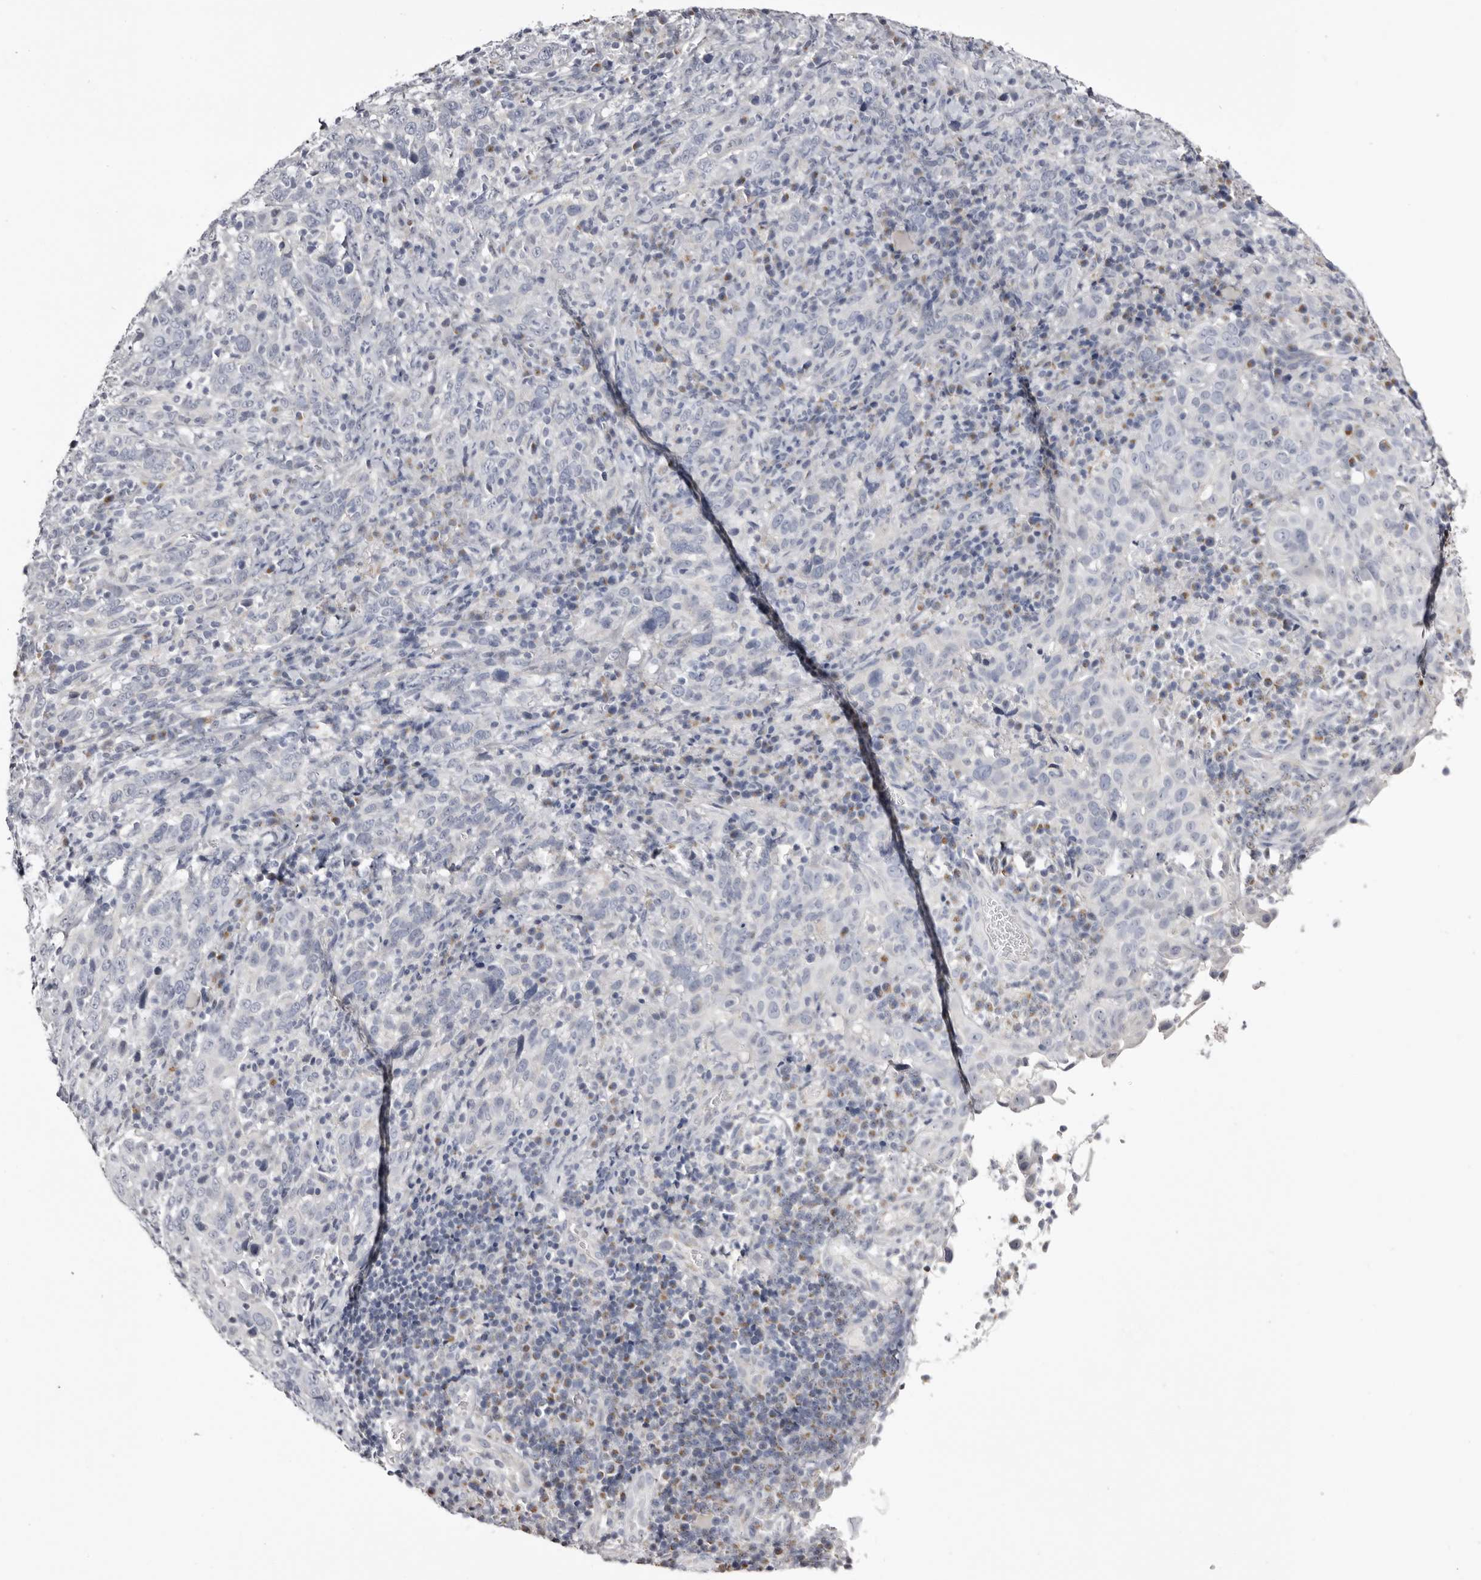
{"staining": {"intensity": "negative", "quantity": "none", "location": "none"}, "tissue": "cervical cancer", "cell_type": "Tumor cells", "image_type": "cancer", "snomed": [{"axis": "morphology", "description": "Squamous cell carcinoma, NOS"}, {"axis": "topography", "description": "Cervix"}], "caption": "Immunohistochemistry micrograph of neoplastic tissue: cervical cancer stained with DAB (3,3'-diaminobenzidine) demonstrates no significant protein positivity in tumor cells.", "gene": "CASQ1", "patient": {"sex": "female", "age": 46}}